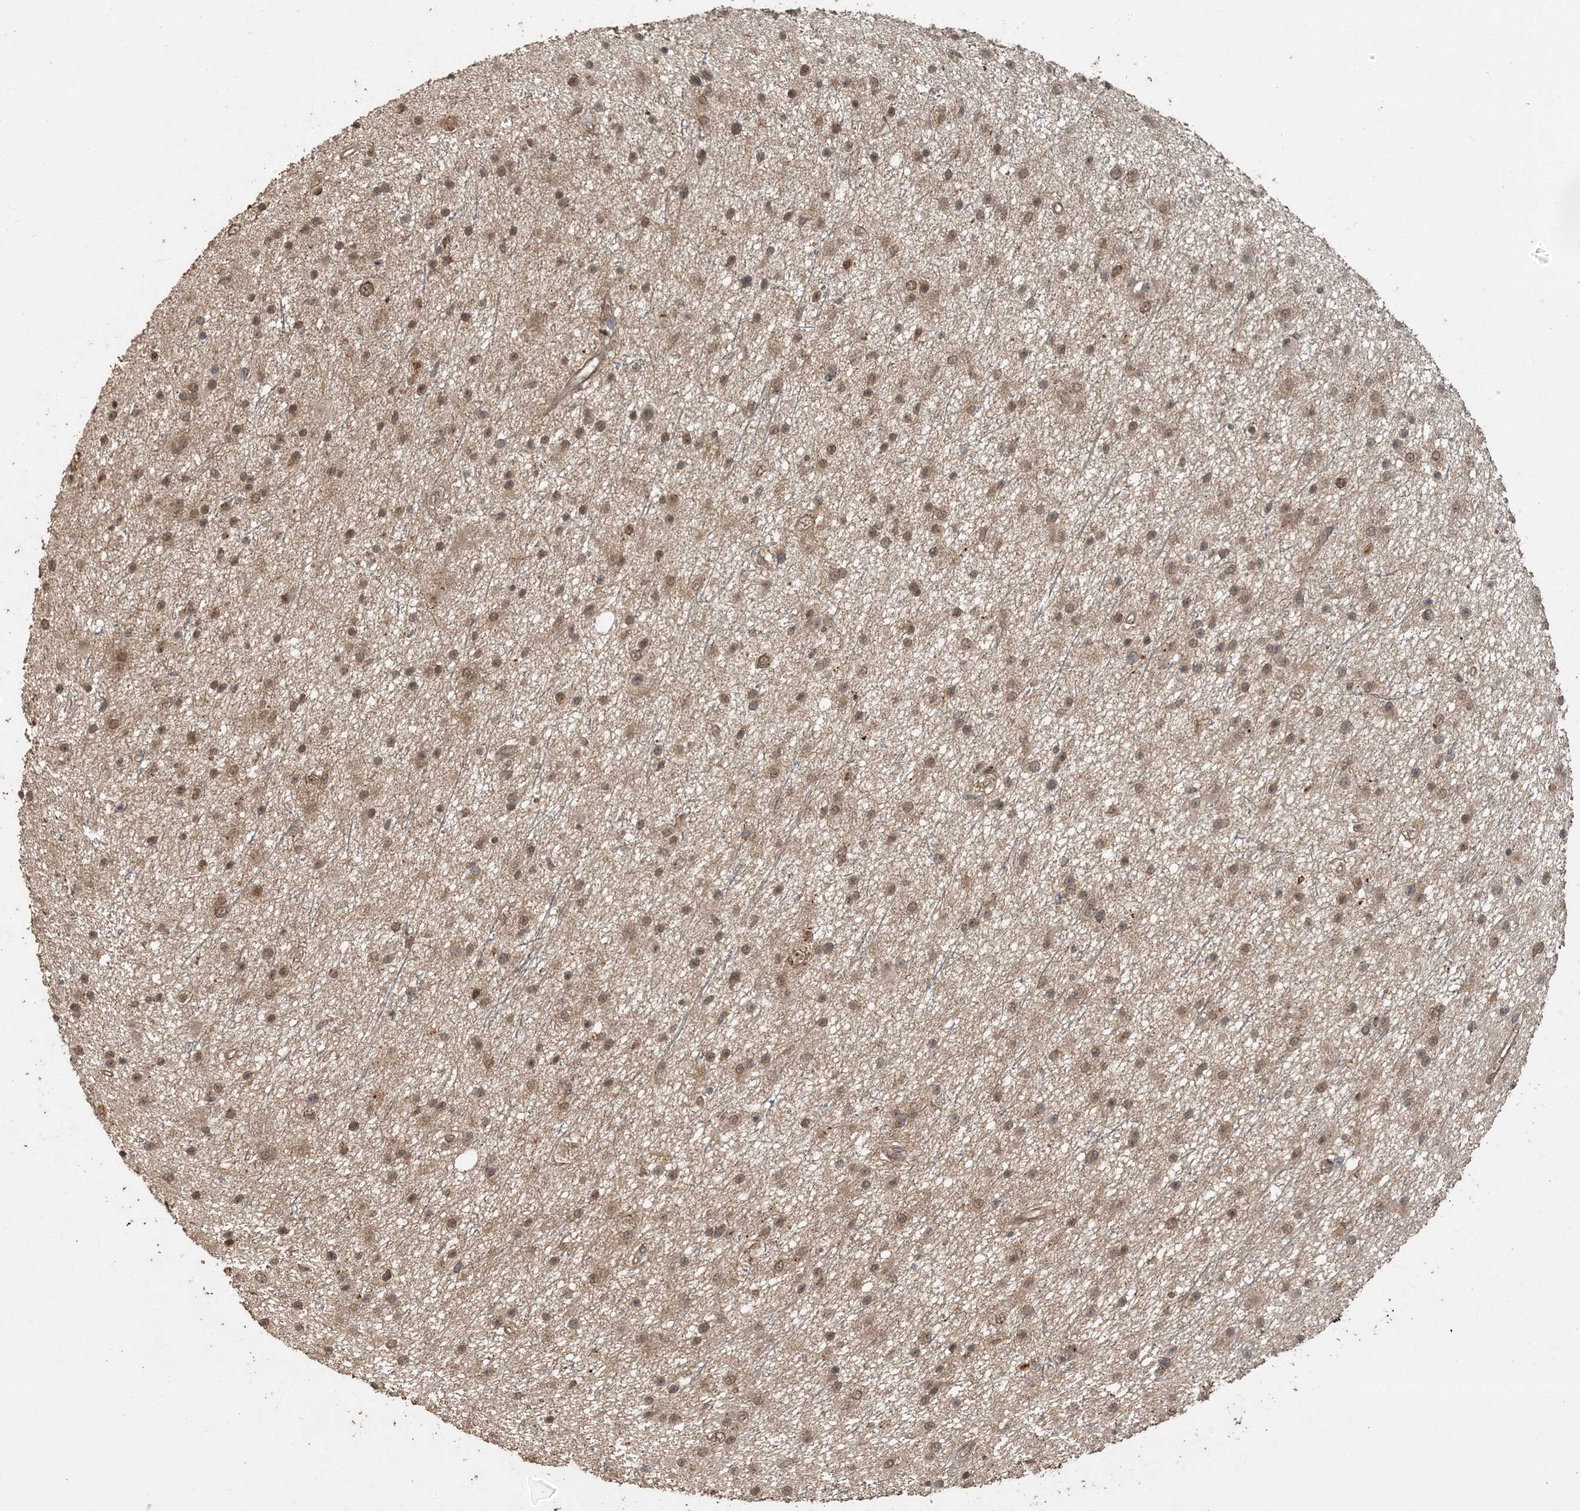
{"staining": {"intensity": "moderate", "quantity": ">75%", "location": "nuclear"}, "tissue": "glioma", "cell_type": "Tumor cells", "image_type": "cancer", "snomed": [{"axis": "morphology", "description": "Glioma, malignant, Low grade"}, {"axis": "topography", "description": "Cerebral cortex"}], "caption": "The histopathology image shows a brown stain indicating the presence of a protein in the nuclear of tumor cells in malignant glioma (low-grade). (DAB (3,3'-diaminobenzidine) IHC with brightfield microscopy, high magnification).", "gene": "AK9", "patient": {"sex": "female", "age": 39}}